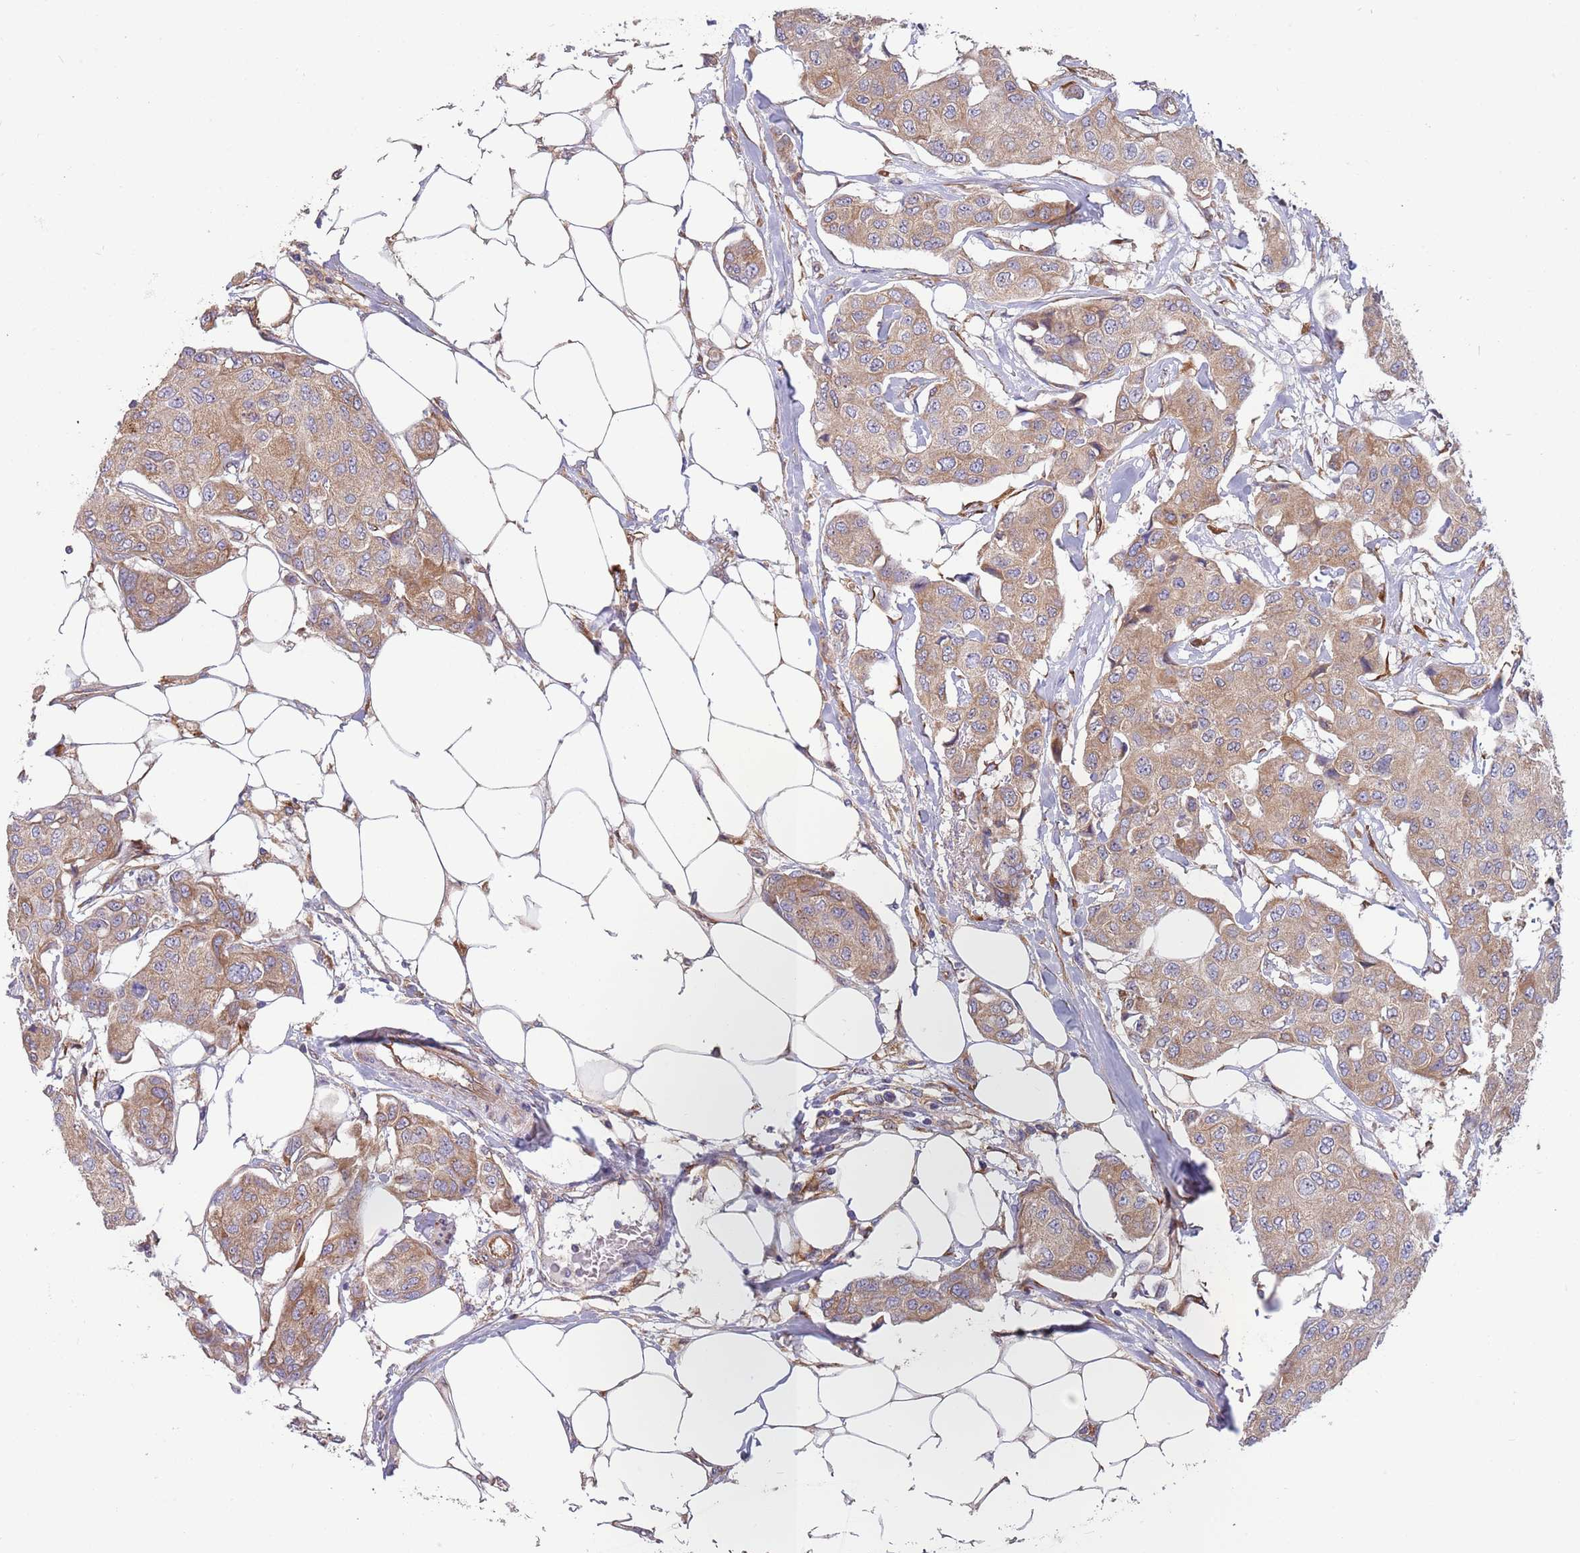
{"staining": {"intensity": "moderate", "quantity": ">75%", "location": "cytoplasmic/membranous"}, "tissue": "breast cancer", "cell_type": "Tumor cells", "image_type": "cancer", "snomed": [{"axis": "morphology", "description": "Duct carcinoma"}, {"axis": "topography", "description": "Breast"}, {"axis": "topography", "description": "Lymph node"}], "caption": "Breast infiltrating ductal carcinoma stained with DAB immunohistochemistry demonstrates medium levels of moderate cytoplasmic/membranous positivity in about >75% of tumor cells. (brown staining indicates protein expression, while blue staining denotes nuclei).", "gene": "ARMCX6", "patient": {"sex": "female", "age": 80}}